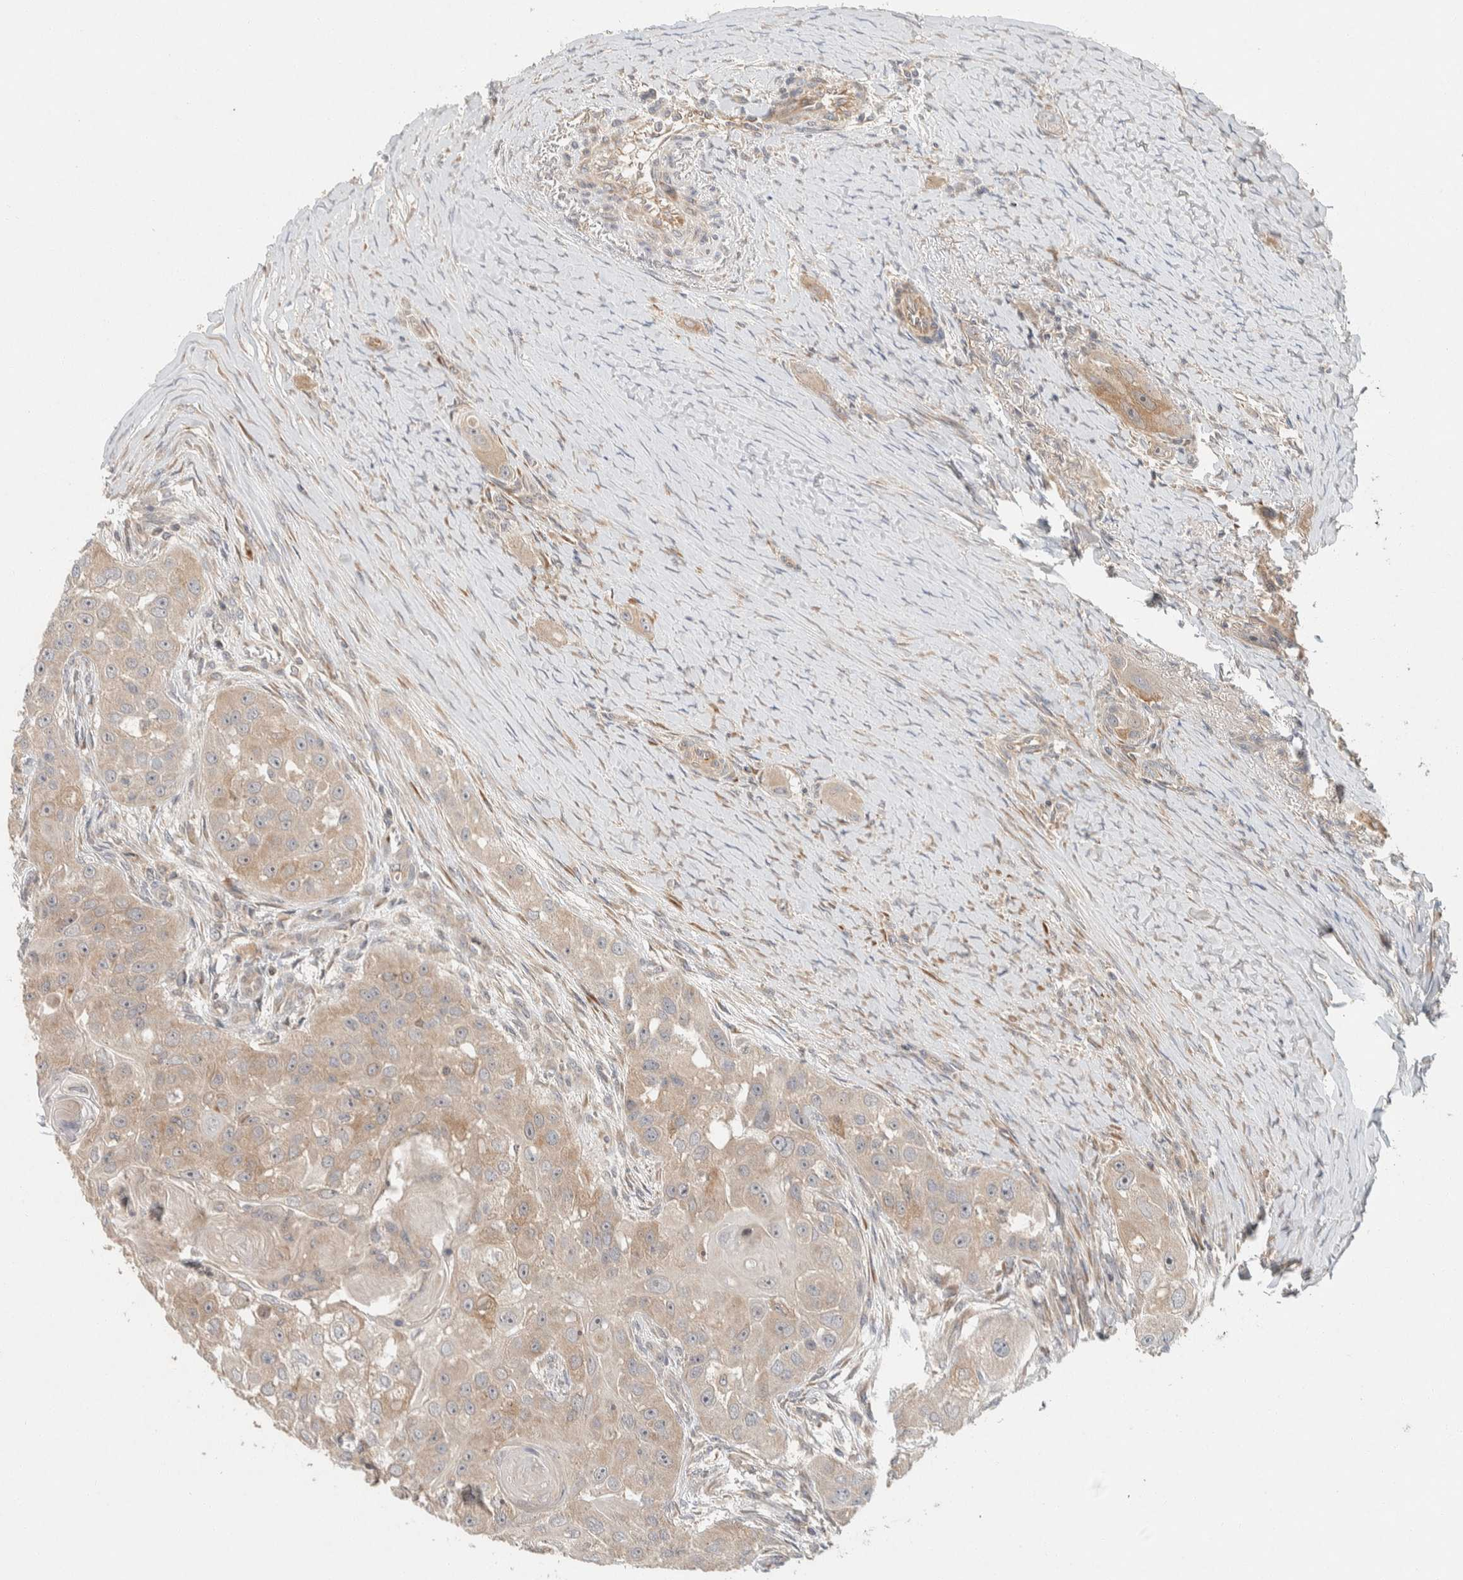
{"staining": {"intensity": "weak", "quantity": ">75%", "location": "cytoplasmic/membranous"}, "tissue": "head and neck cancer", "cell_type": "Tumor cells", "image_type": "cancer", "snomed": [{"axis": "morphology", "description": "Normal tissue, NOS"}, {"axis": "morphology", "description": "Squamous cell carcinoma, NOS"}, {"axis": "topography", "description": "Skeletal muscle"}, {"axis": "topography", "description": "Head-Neck"}], "caption": "Protein analysis of squamous cell carcinoma (head and neck) tissue reveals weak cytoplasmic/membranous positivity in approximately >75% of tumor cells.", "gene": "KIF9", "patient": {"sex": "male", "age": 51}}